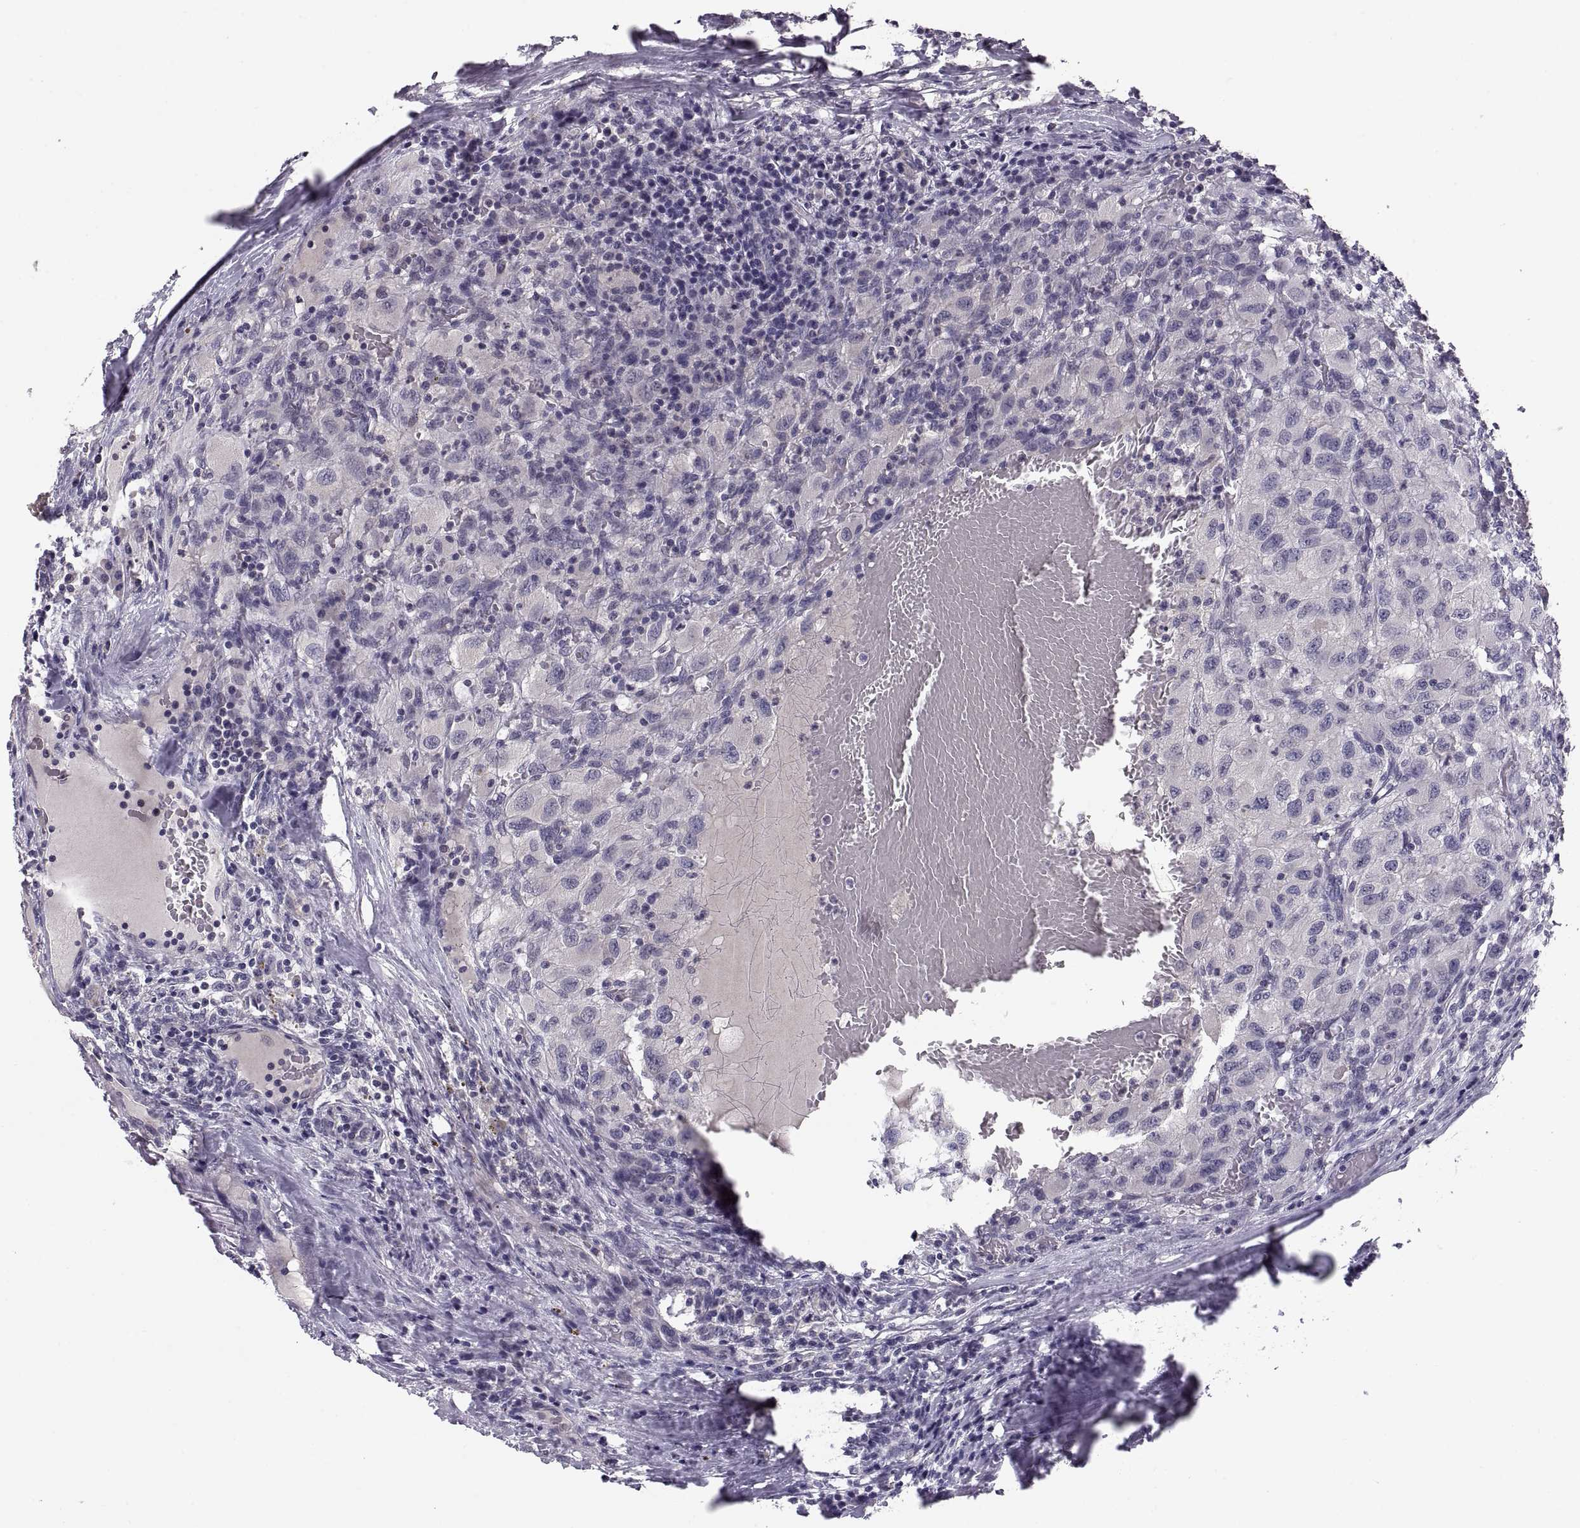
{"staining": {"intensity": "negative", "quantity": "none", "location": "none"}, "tissue": "renal cancer", "cell_type": "Tumor cells", "image_type": "cancer", "snomed": [{"axis": "morphology", "description": "Adenocarcinoma, NOS"}, {"axis": "topography", "description": "Kidney"}], "caption": "This is an immunohistochemistry (IHC) micrograph of human renal cancer (adenocarcinoma). There is no staining in tumor cells.", "gene": "PAX2", "patient": {"sex": "female", "age": 67}}